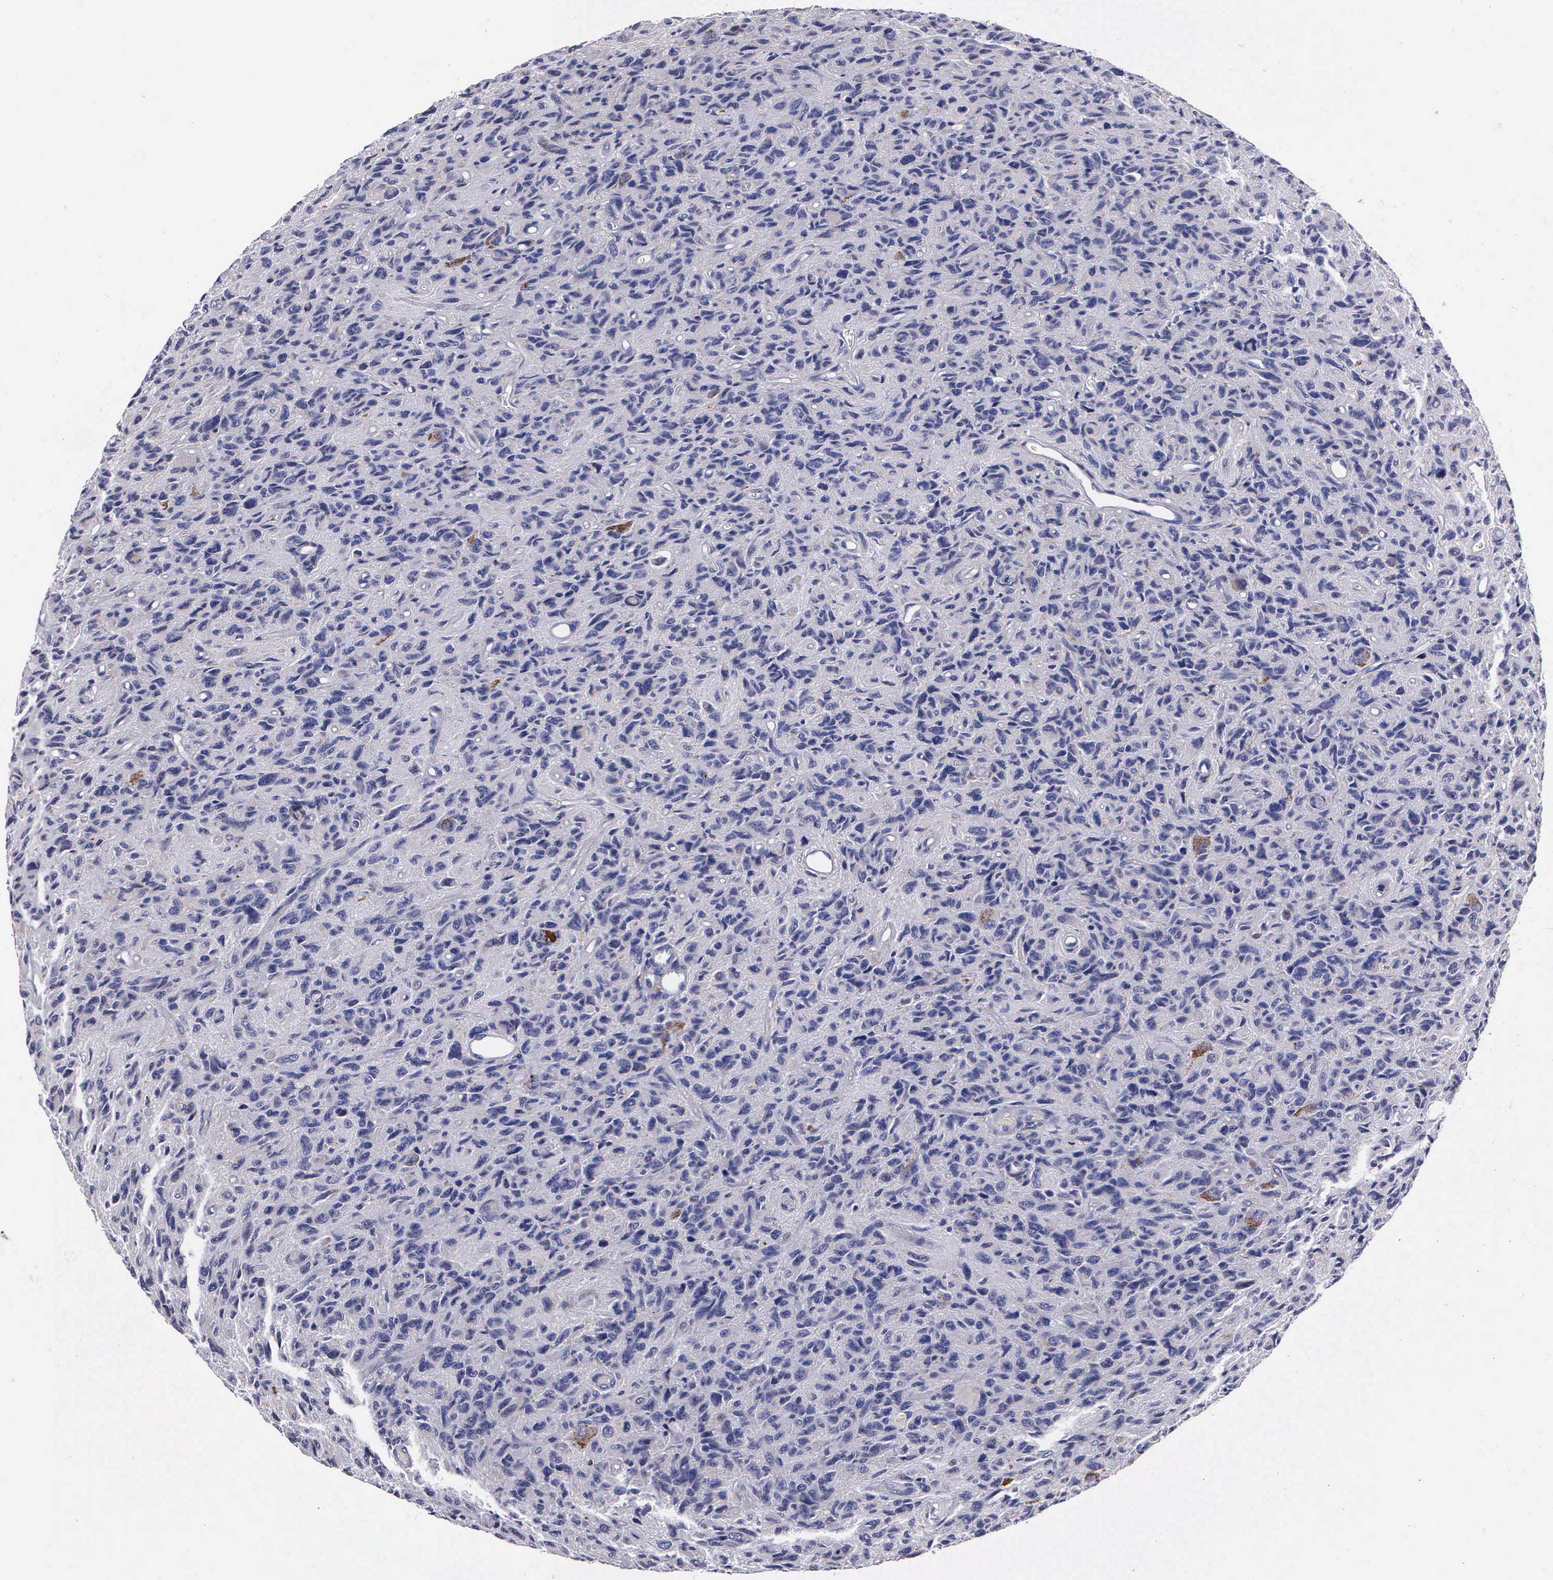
{"staining": {"intensity": "negative", "quantity": "none", "location": "none"}, "tissue": "glioma", "cell_type": "Tumor cells", "image_type": "cancer", "snomed": [{"axis": "morphology", "description": "Glioma, malignant, High grade"}, {"axis": "topography", "description": "Brain"}], "caption": "A micrograph of human glioma is negative for staining in tumor cells.", "gene": "CRELD2", "patient": {"sex": "female", "age": 60}}